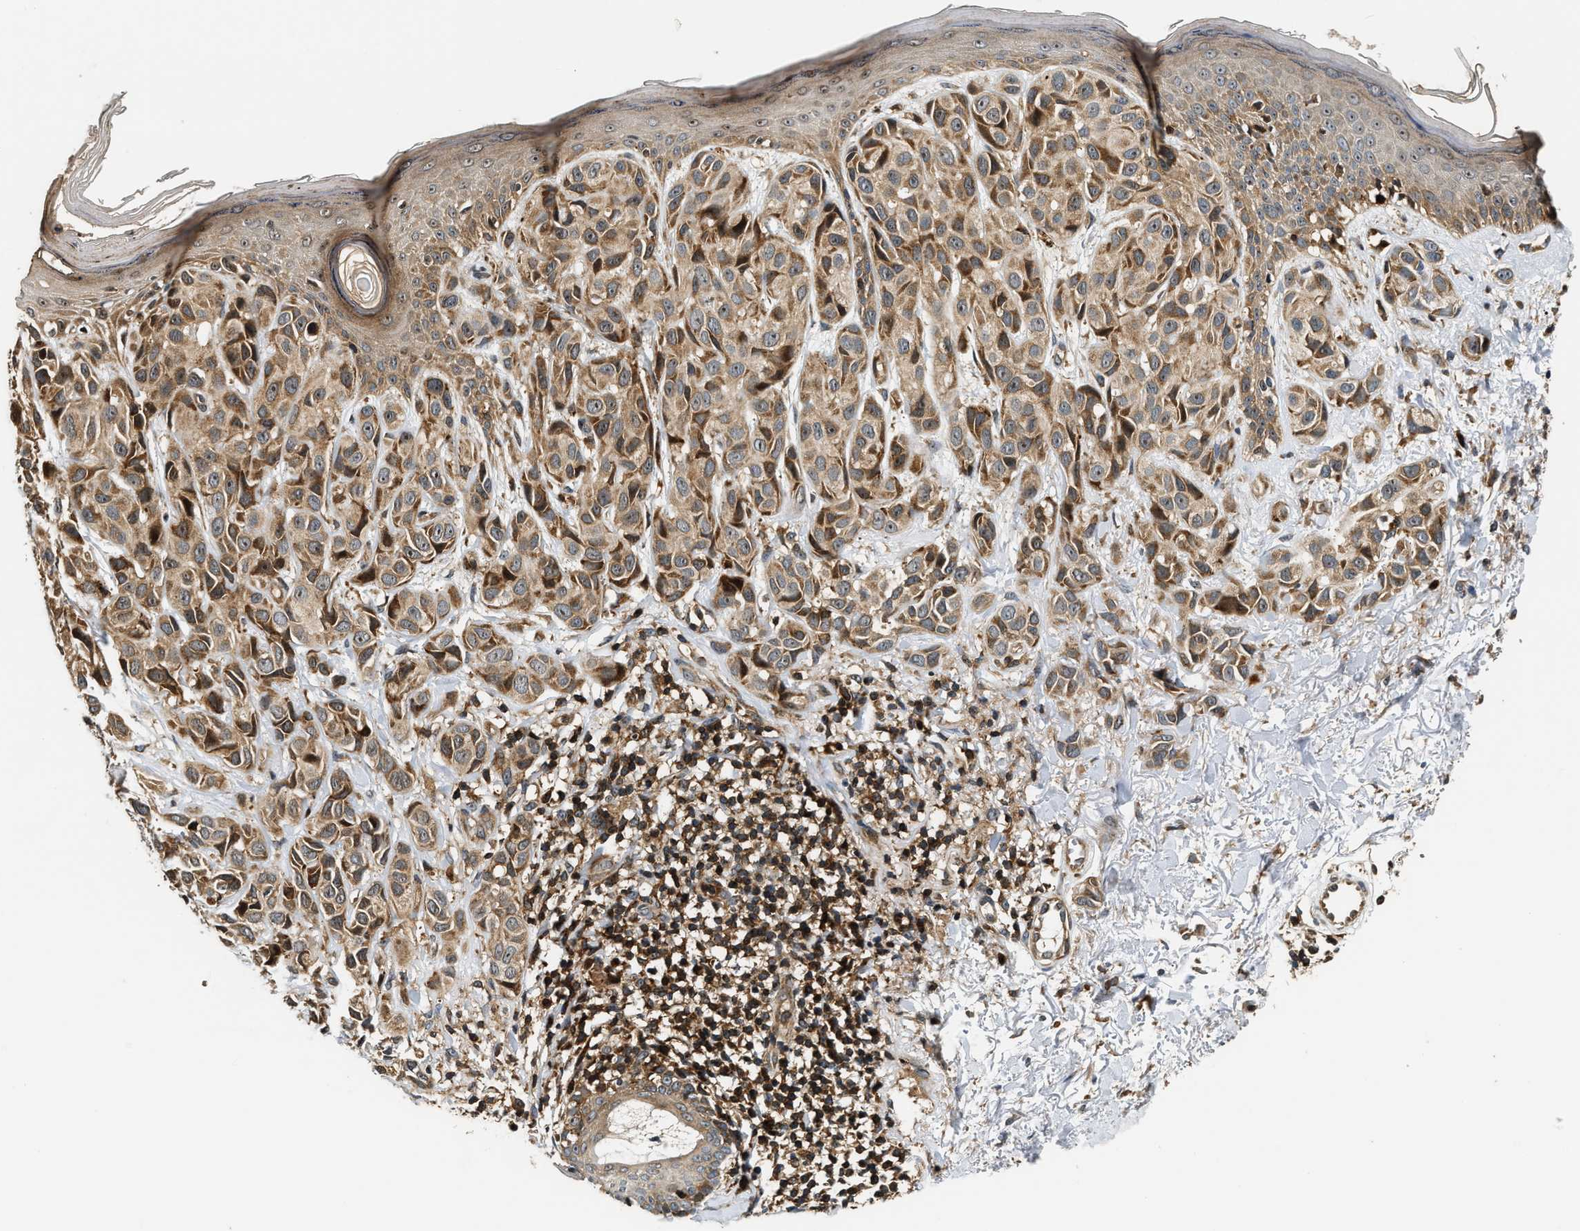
{"staining": {"intensity": "moderate", "quantity": ">75%", "location": "cytoplasmic/membranous"}, "tissue": "melanoma", "cell_type": "Tumor cells", "image_type": "cancer", "snomed": [{"axis": "morphology", "description": "Malignant melanoma, NOS"}, {"axis": "topography", "description": "Skin"}], "caption": "Melanoma stained with a protein marker reveals moderate staining in tumor cells.", "gene": "SNX5", "patient": {"sex": "female", "age": 58}}